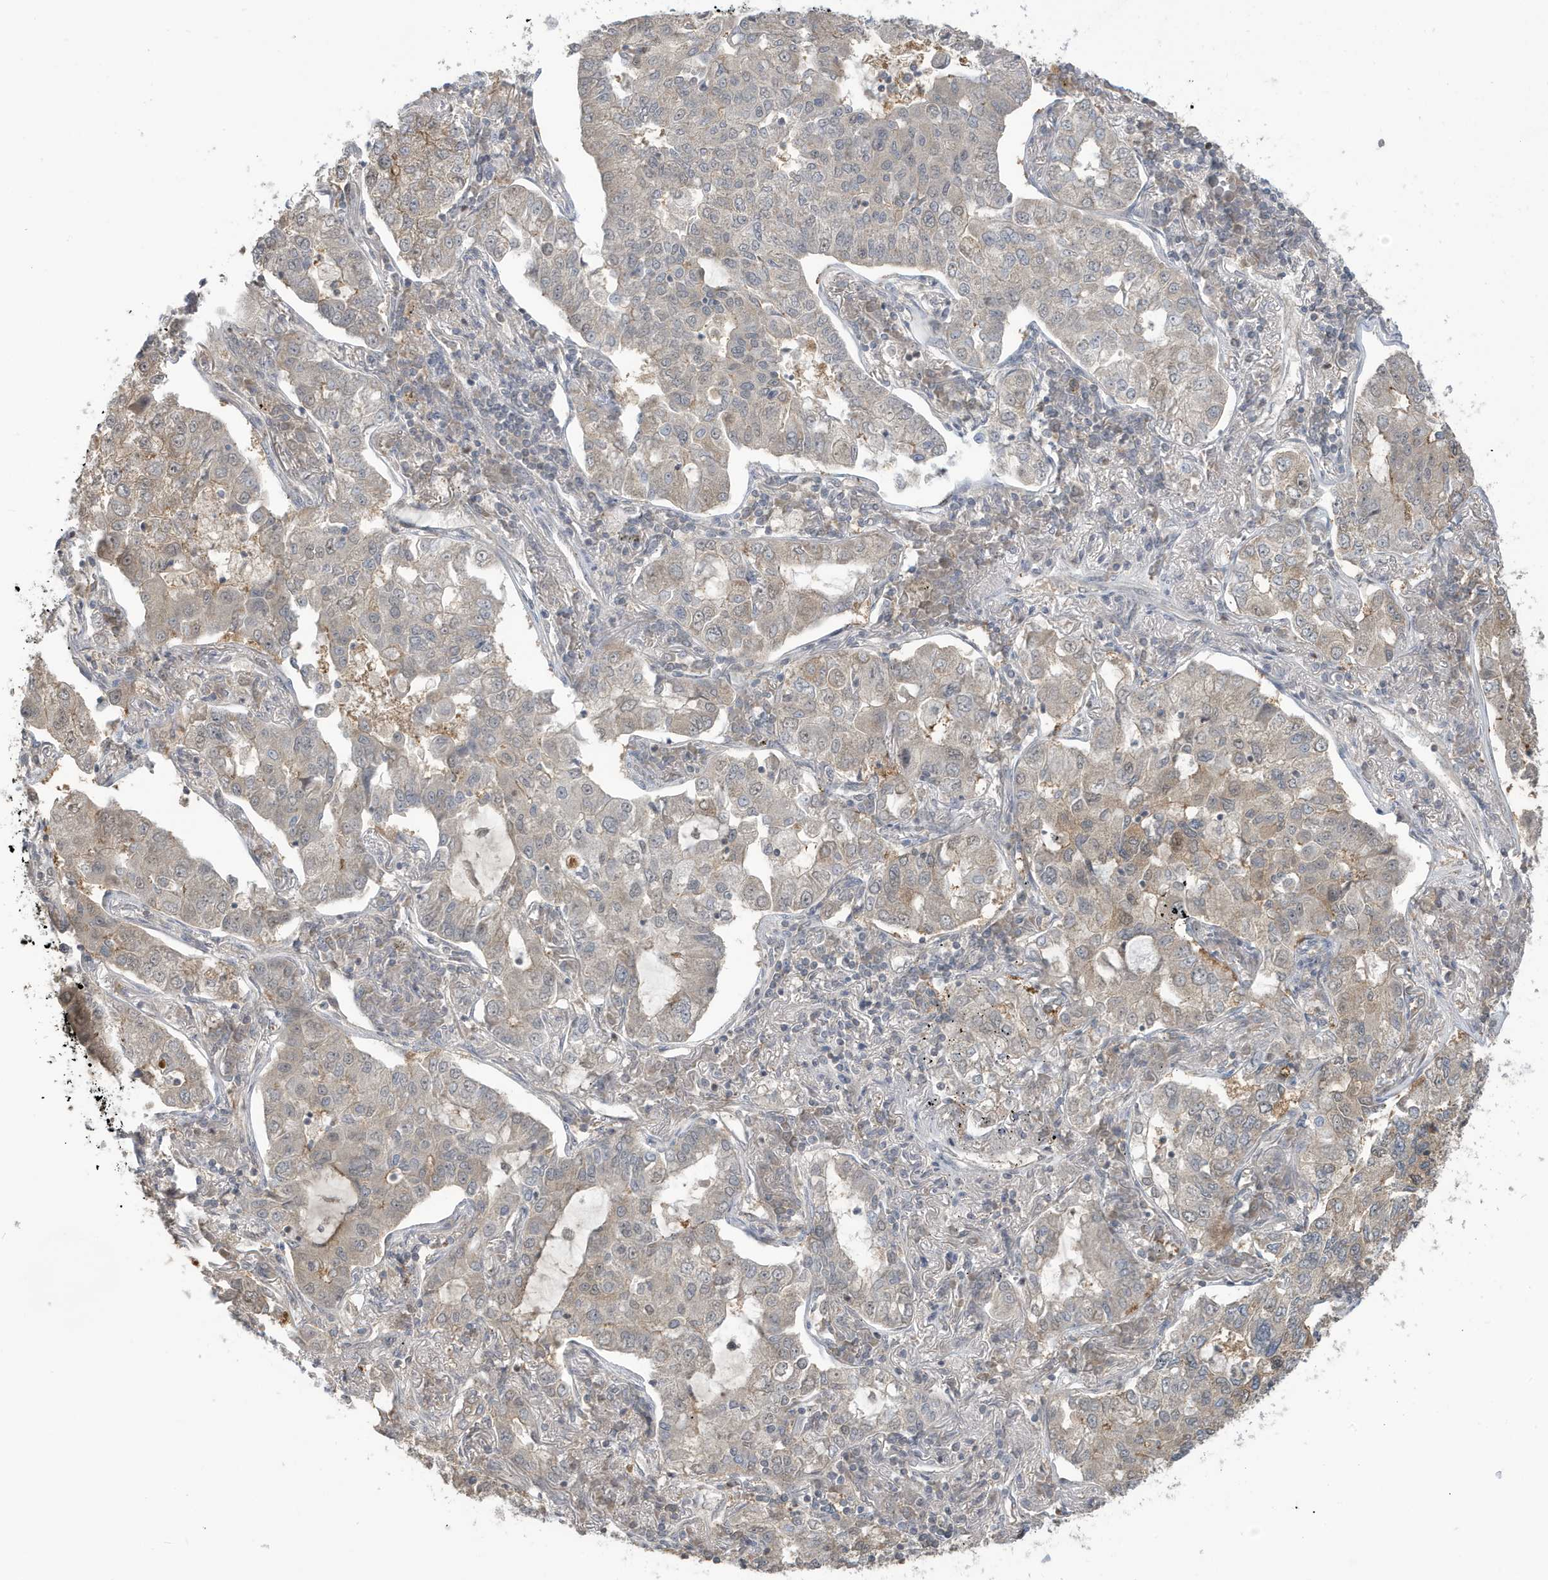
{"staining": {"intensity": "weak", "quantity": "<25%", "location": "cytoplasmic/membranous"}, "tissue": "lung cancer", "cell_type": "Tumor cells", "image_type": "cancer", "snomed": [{"axis": "morphology", "description": "Adenocarcinoma, NOS"}, {"axis": "topography", "description": "Lung"}], "caption": "Tumor cells are negative for brown protein staining in lung cancer (adenocarcinoma).", "gene": "PRRT3", "patient": {"sex": "male", "age": 49}}